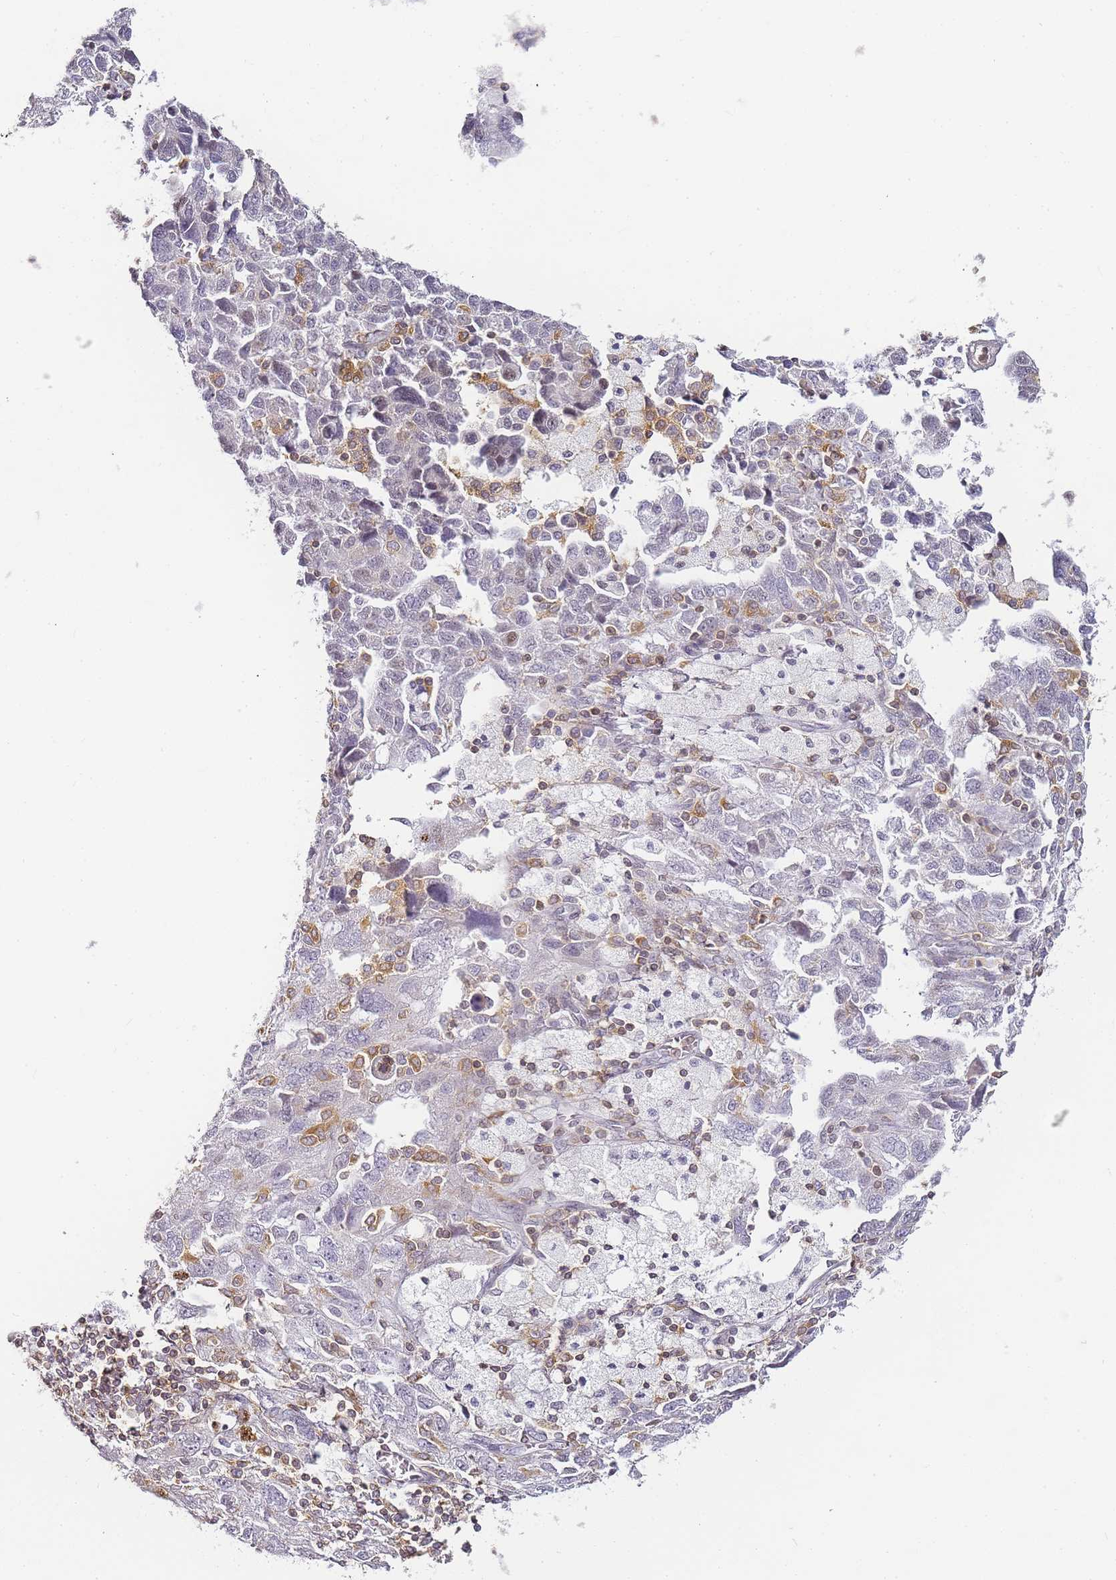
{"staining": {"intensity": "negative", "quantity": "none", "location": "none"}, "tissue": "ovarian cancer", "cell_type": "Tumor cells", "image_type": "cancer", "snomed": [{"axis": "morphology", "description": "Carcinoma, NOS"}, {"axis": "morphology", "description": "Cystadenocarcinoma, serous, NOS"}, {"axis": "topography", "description": "Ovary"}], "caption": "Carcinoma (ovarian) was stained to show a protein in brown. There is no significant positivity in tumor cells. (Immunohistochemistry (ihc), brightfield microscopy, high magnification).", "gene": "JAKMIP1", "patient": {"sex": "female", "age": 69}}